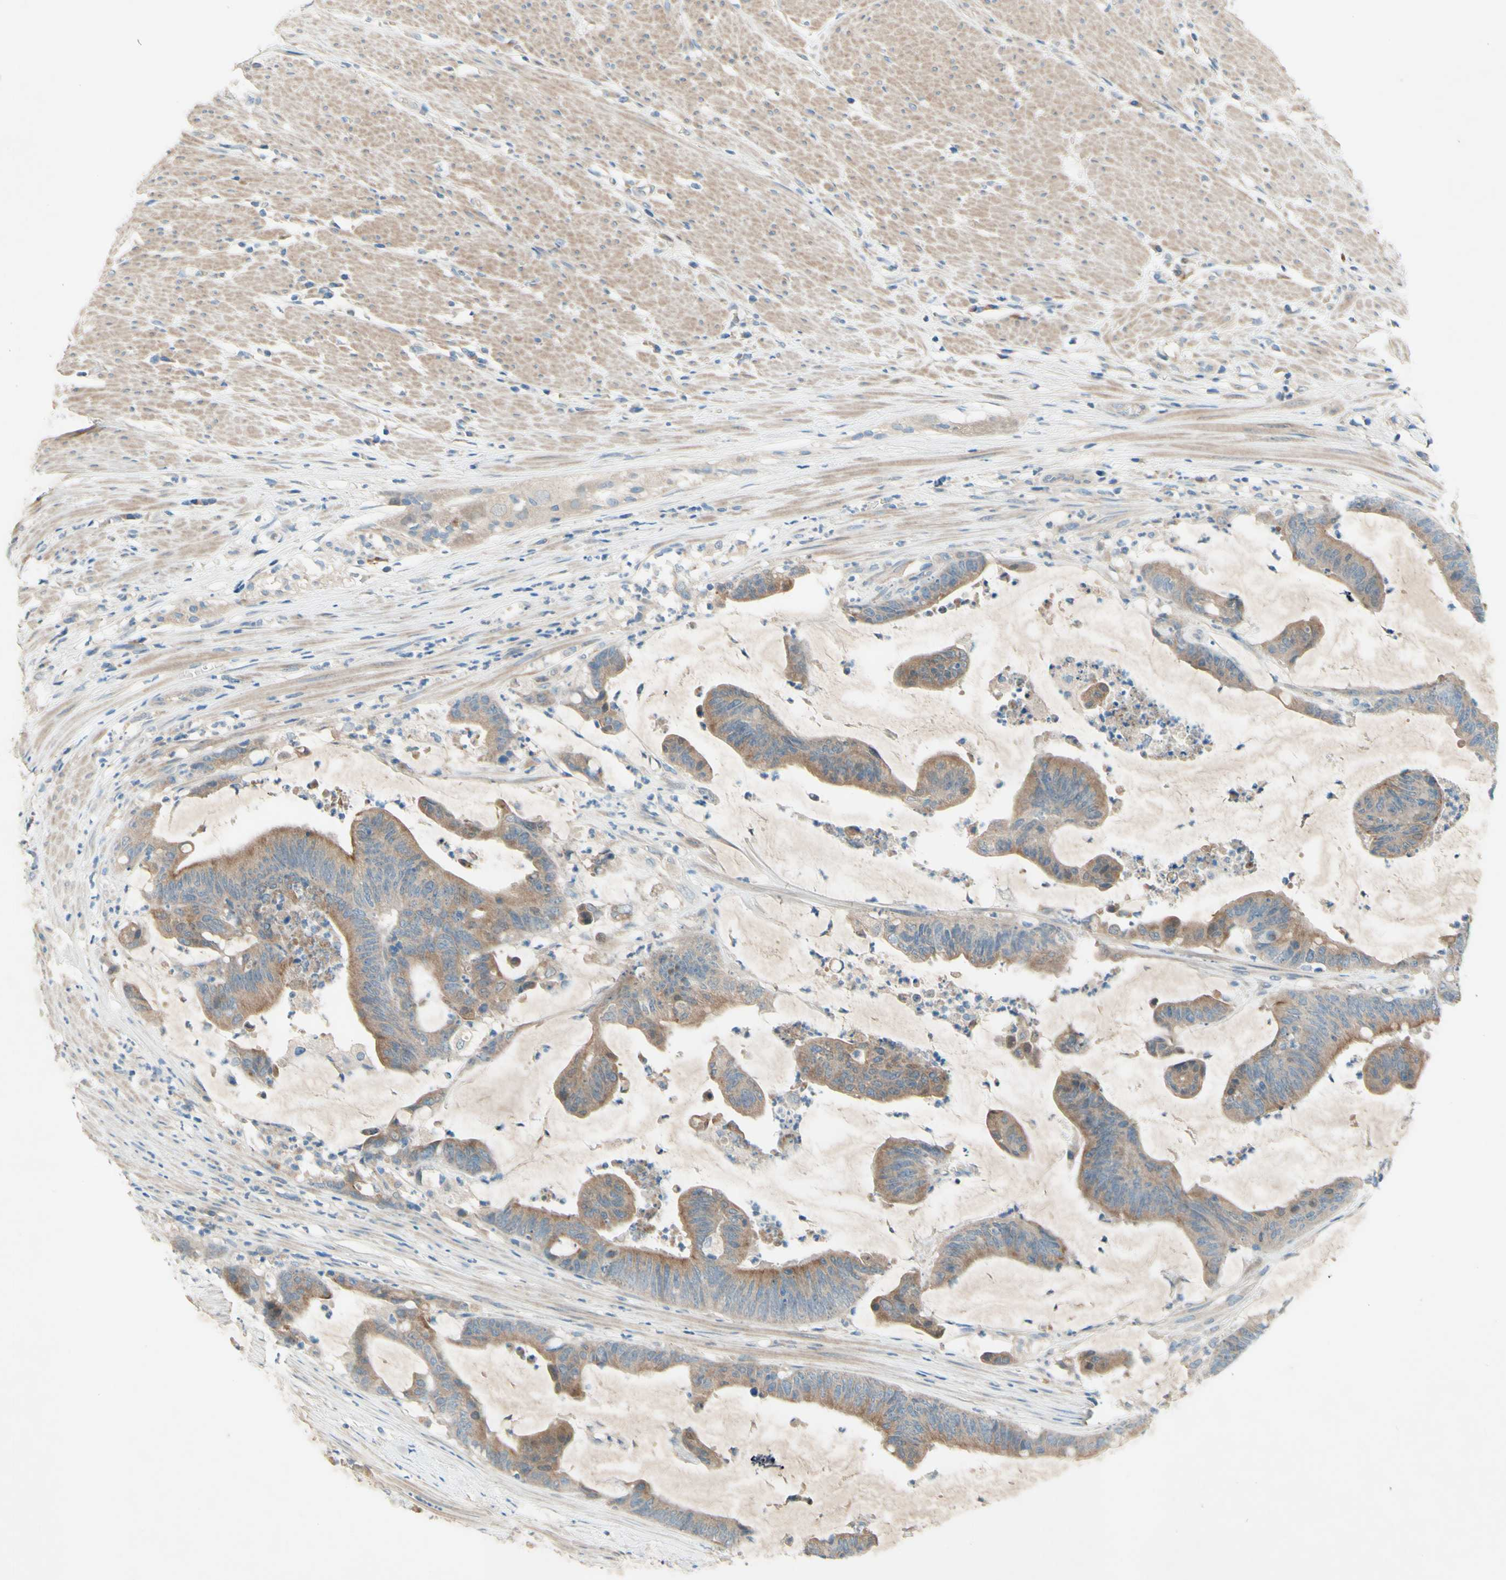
{"staining": {"intensity": "moderate", "quantity": ">75%", "location": "cytoplasmic/membranous"}, "tissue": "colorectal cancer", "cell_type": "Tumor cells", "image_type": "cancer", "snomed": [{"axis": "morphology", "description": "Adenocarcinoma, NOS"}, {"axis": "topography", "description": "Rectum"}], "caption": "High-magnification brightfield microscopy of colorectal adenocarcinoma stained with DAB (3,3'-diaminobenzidine) (brown) and counterstained with hematoxylin (blue). tumor cells exhibit moderate cytoplasmic/membranous staining is seen in approximately>75% of cells.", "gene": "IL2", "patient": {"sex": "female", "age": 66}}